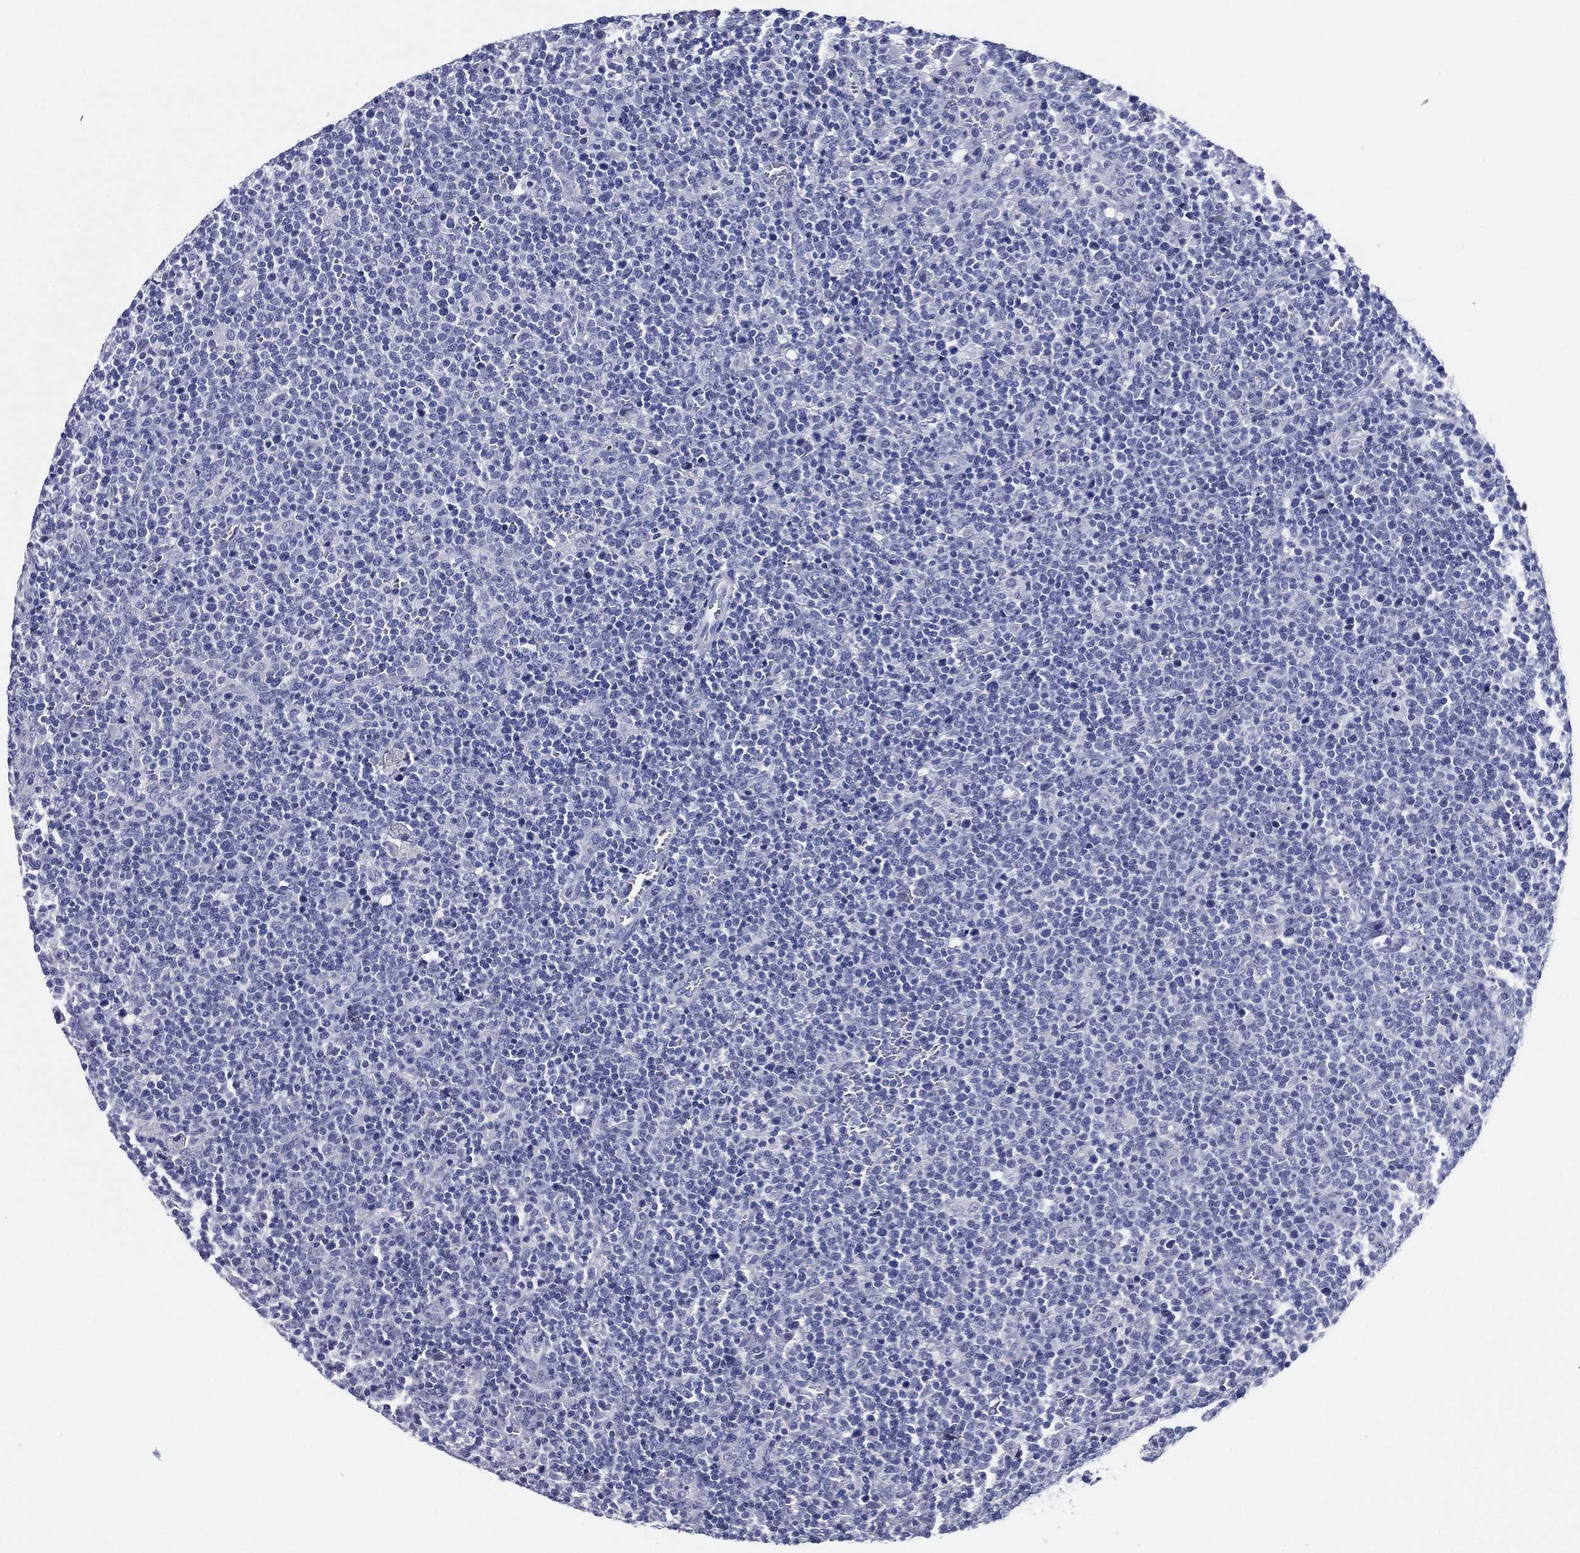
{"staining": {"intensity": "negative", "quantity": "none", "location": "none"}, "tissue": "lymphoma", "cell_type": "Tumor cells", "image_type": "cancer", "snomed": [{"axis": "morphology", "description": "Malignant lymphoma, non-Hodgkin's type, High grade"}, {"axis": "topography", "description": "Lymph node"}], "caption": "A high-resolution micrograph shows IHC staining of malignant lymphoma, non-Hodgkin's type (high-grade), which reveals no significant positivity in tumor cells.", "gene": "TFAP2A", "patient": {"sex": "male", "age": 61}}